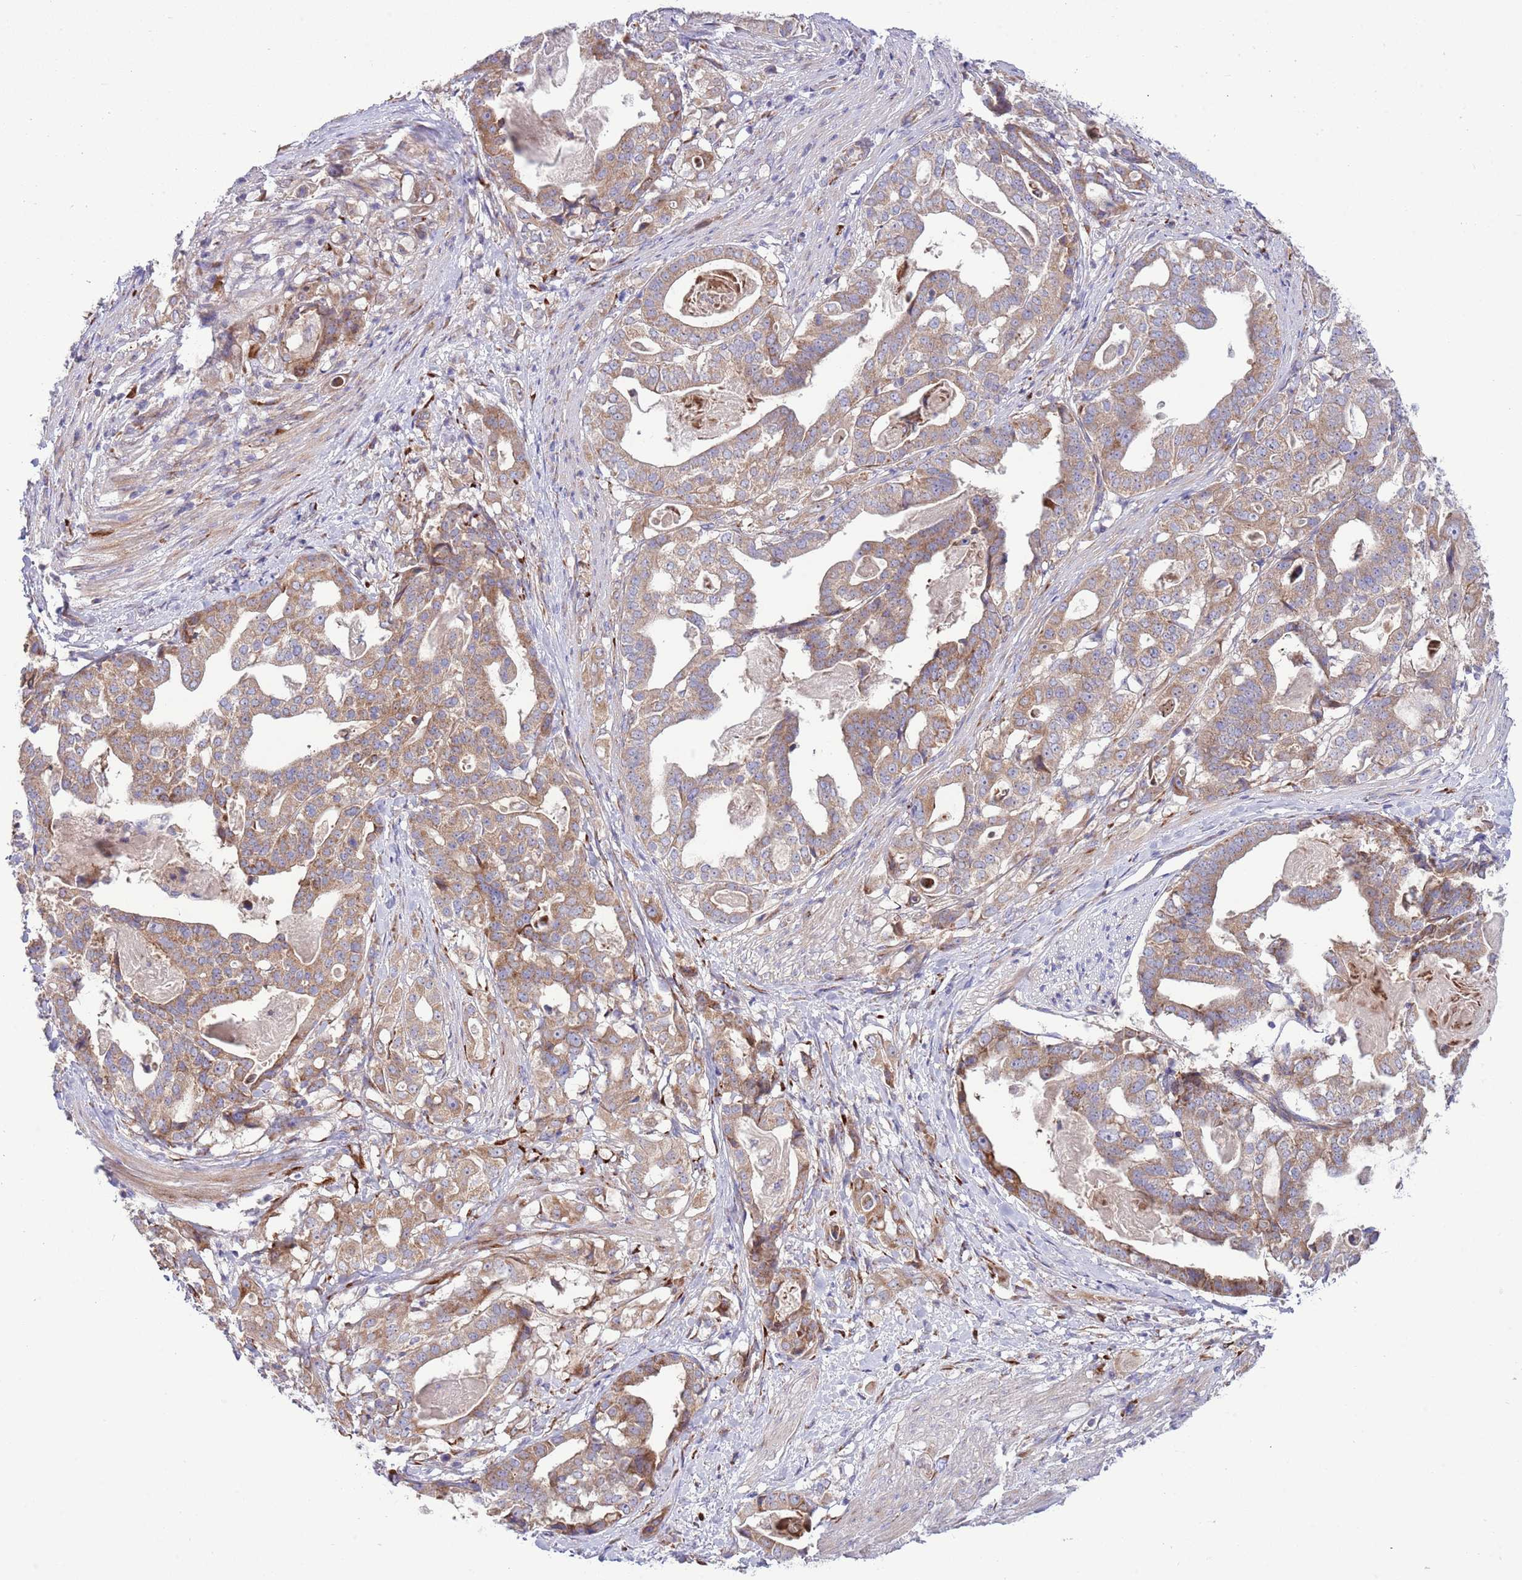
{"staining": {"intensity": "moderate", "quantity": ">75%", "location": "cytoplasmic/membranous"}, "tissue": "stomach cancer", "cell_type": "Tumor cells", "image_type": "cancer", "snomed": [{"axis": "morphology", "description": "Adenocarcinoma, NOS"}, {"axis": "topography", "description": "Stomach"}], "caption": "Immunohistochemical staining of adenocarcinoma (stomach) shows medium levels of moderate cytoplasmic/membranous protein expression in about >75% of tumor cells.", "gene": "TOMM5", "patient": {"sex": "male", "age": 48}}